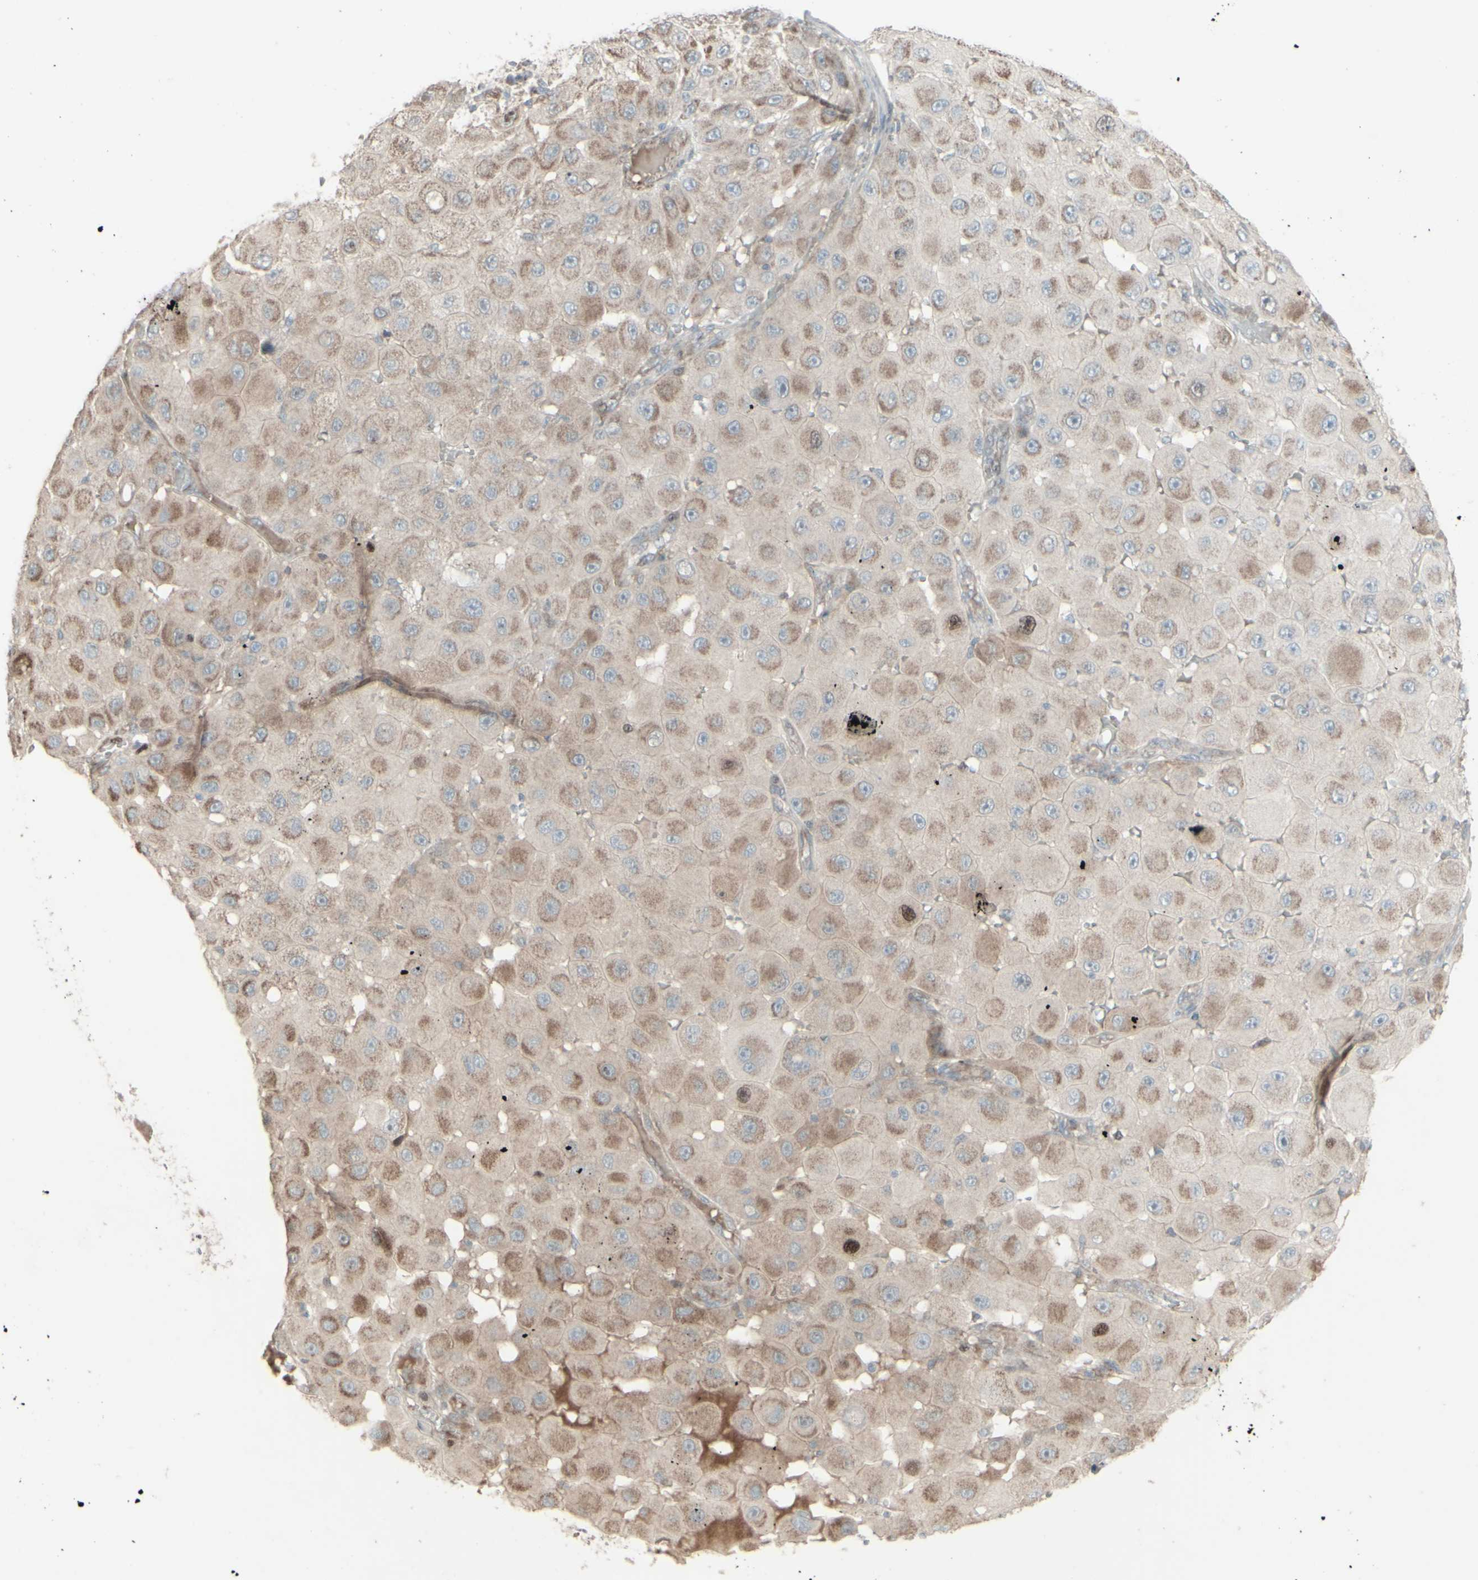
{"staining": {"intensity": "moderate", "quantity": ">75%", "location": "cytoplasmic/membranous"}, "tissue": "melanoma", "cell_type": "Tumor cells", "image_type": "cancer", "snomed": [{"axis": "morphology", "description": "Malignant melanoma, NOS"}, {"axis": "topography", "description": "Skin"}], "caption": "DAB immunohistochemical staining of human melanoma shows moderate cytoplasmic/membranous protein expression in approximately >75% of tumor cells. (brown staining indicates protein expression, while blue staining denotes nuclei).", "gene": "GMNN", "patient": {"sex": "female", "age": 81}}